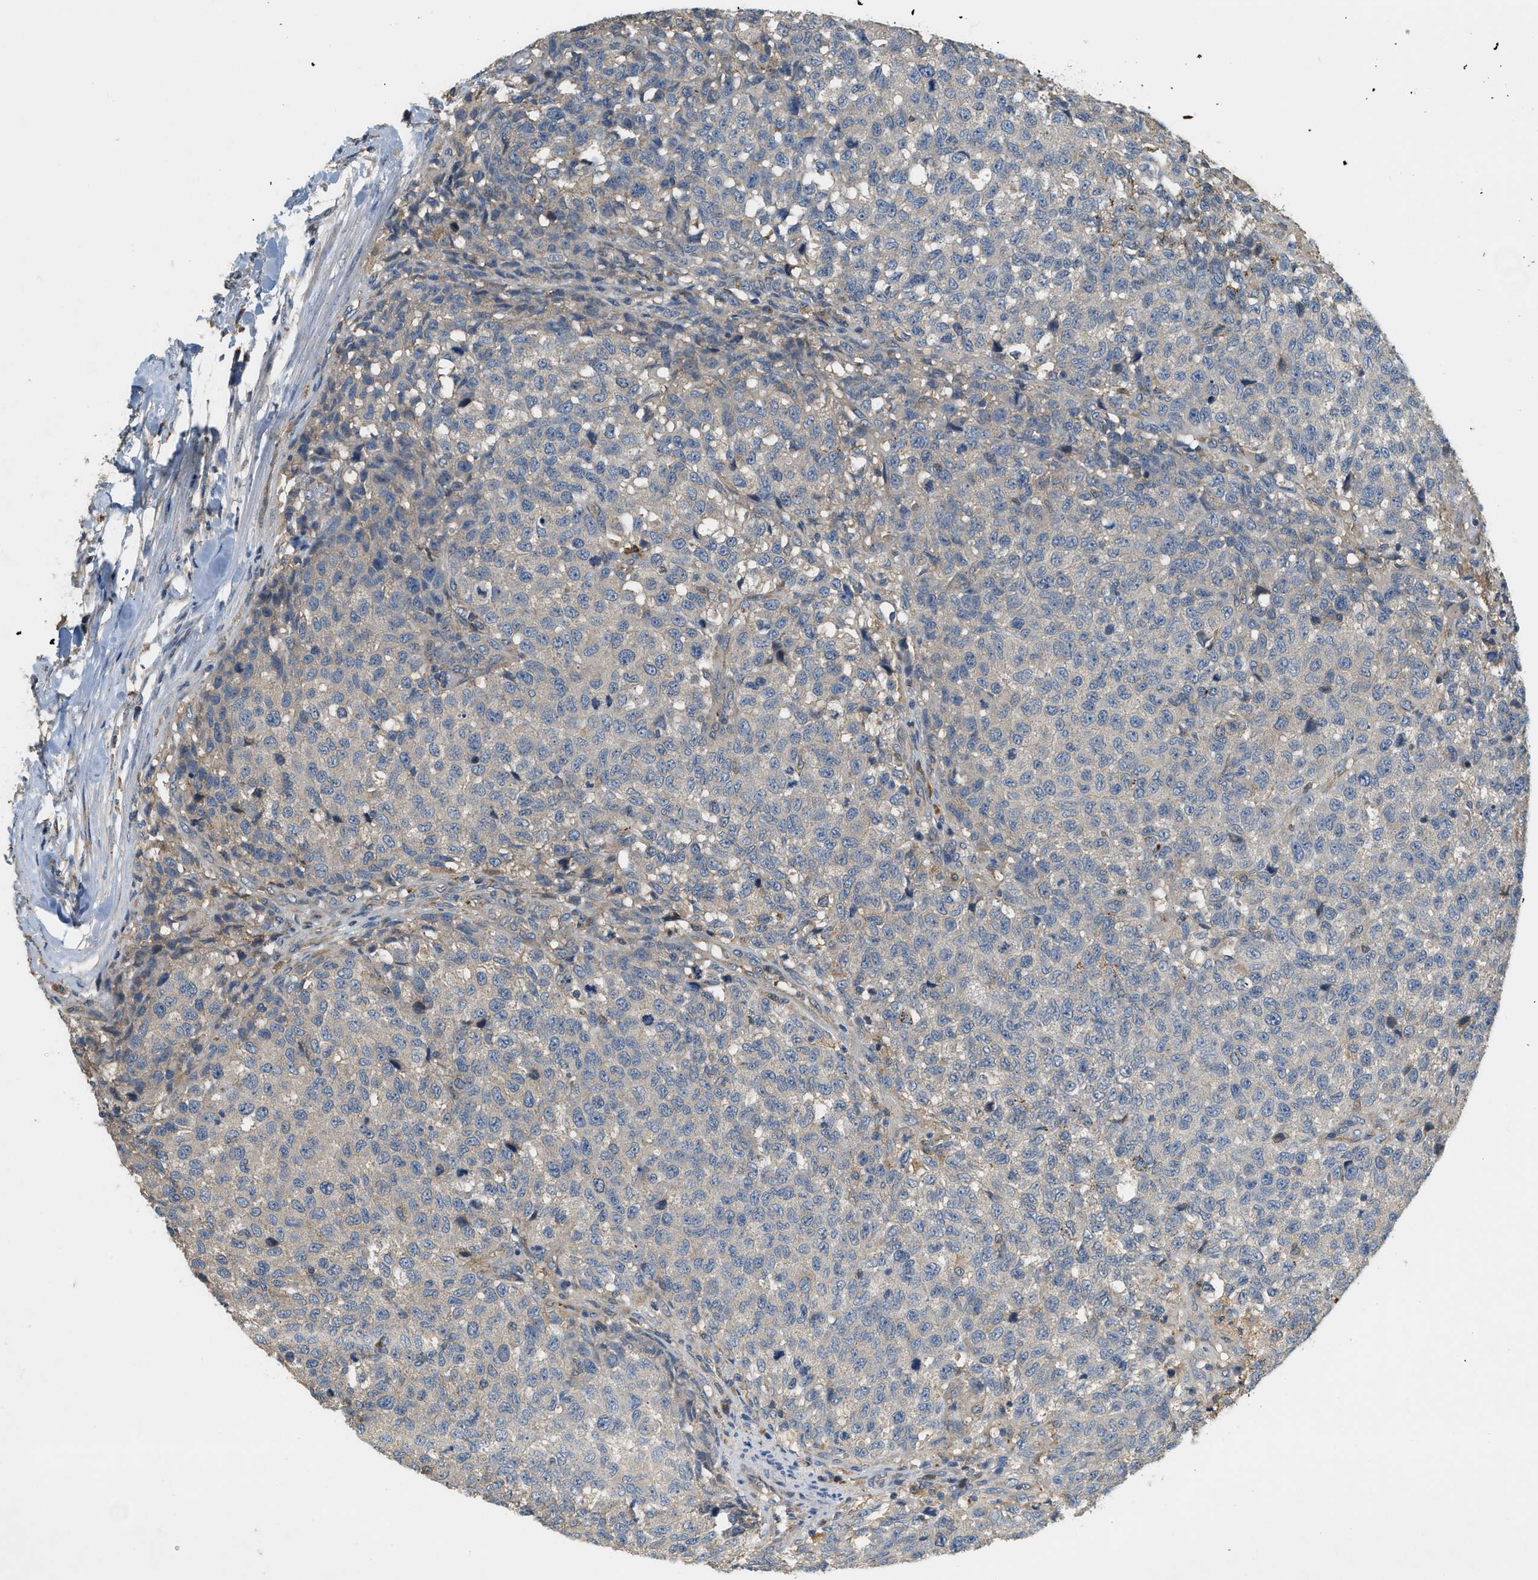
{"staining": {"intensity": "negative", "quantity": "none", "location": "none"}, "tissue": "testis cancer", "cell_type": "Tumor cells", "image_type": "cancer", "snomed": [{"axis": "morphology", "description": "Seminoma, NOS"}, {"axis": "topography", "description": "Testis"}], "caption": "This is a photomicrograph of immunohistochemistry staining of testis seminoma, which shows no expression in tumor cells. The staining is performed using DAB brown chromogen with nuclei counter-stained in using hematoxylin.", "gene": "CFLAR", "patient": {"sex": "male", "age": 59}}